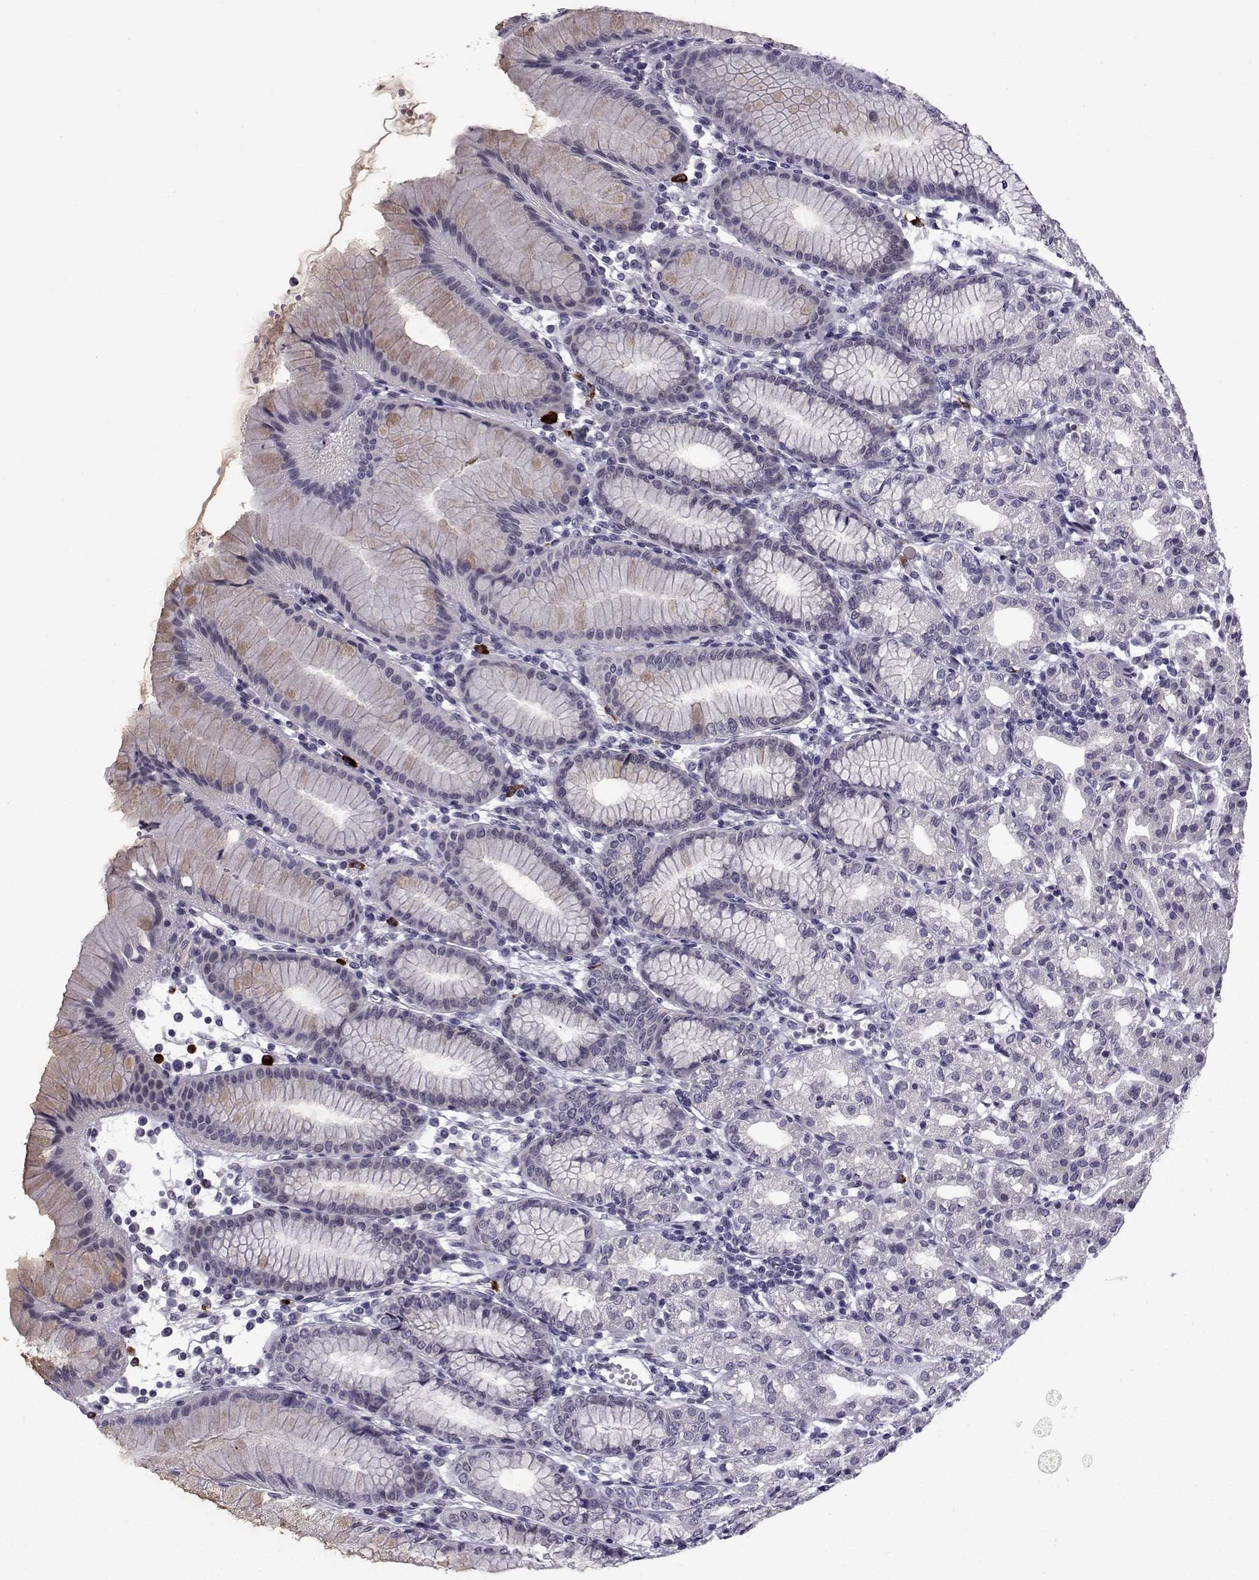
{"staining": {"intensity": "negative", "quantity": "none", "location": "none"}, "tissue": "stomach", "cell_type": "Glandular cells", "image_type": "normal", "snomed": [{"axis": "morphology", "description": "Normal tissue, NOS"}, {"axis": "topography", "description": "Skeletal muscle"}, {"axis": "topography", "description": "Stomach"}], "caption": "A photomicrograph of stomach stained for a protein reveals no brown staining in glandular cells.", "gene": "RBM24", "patient": {"sex": "female", "age": 57}}